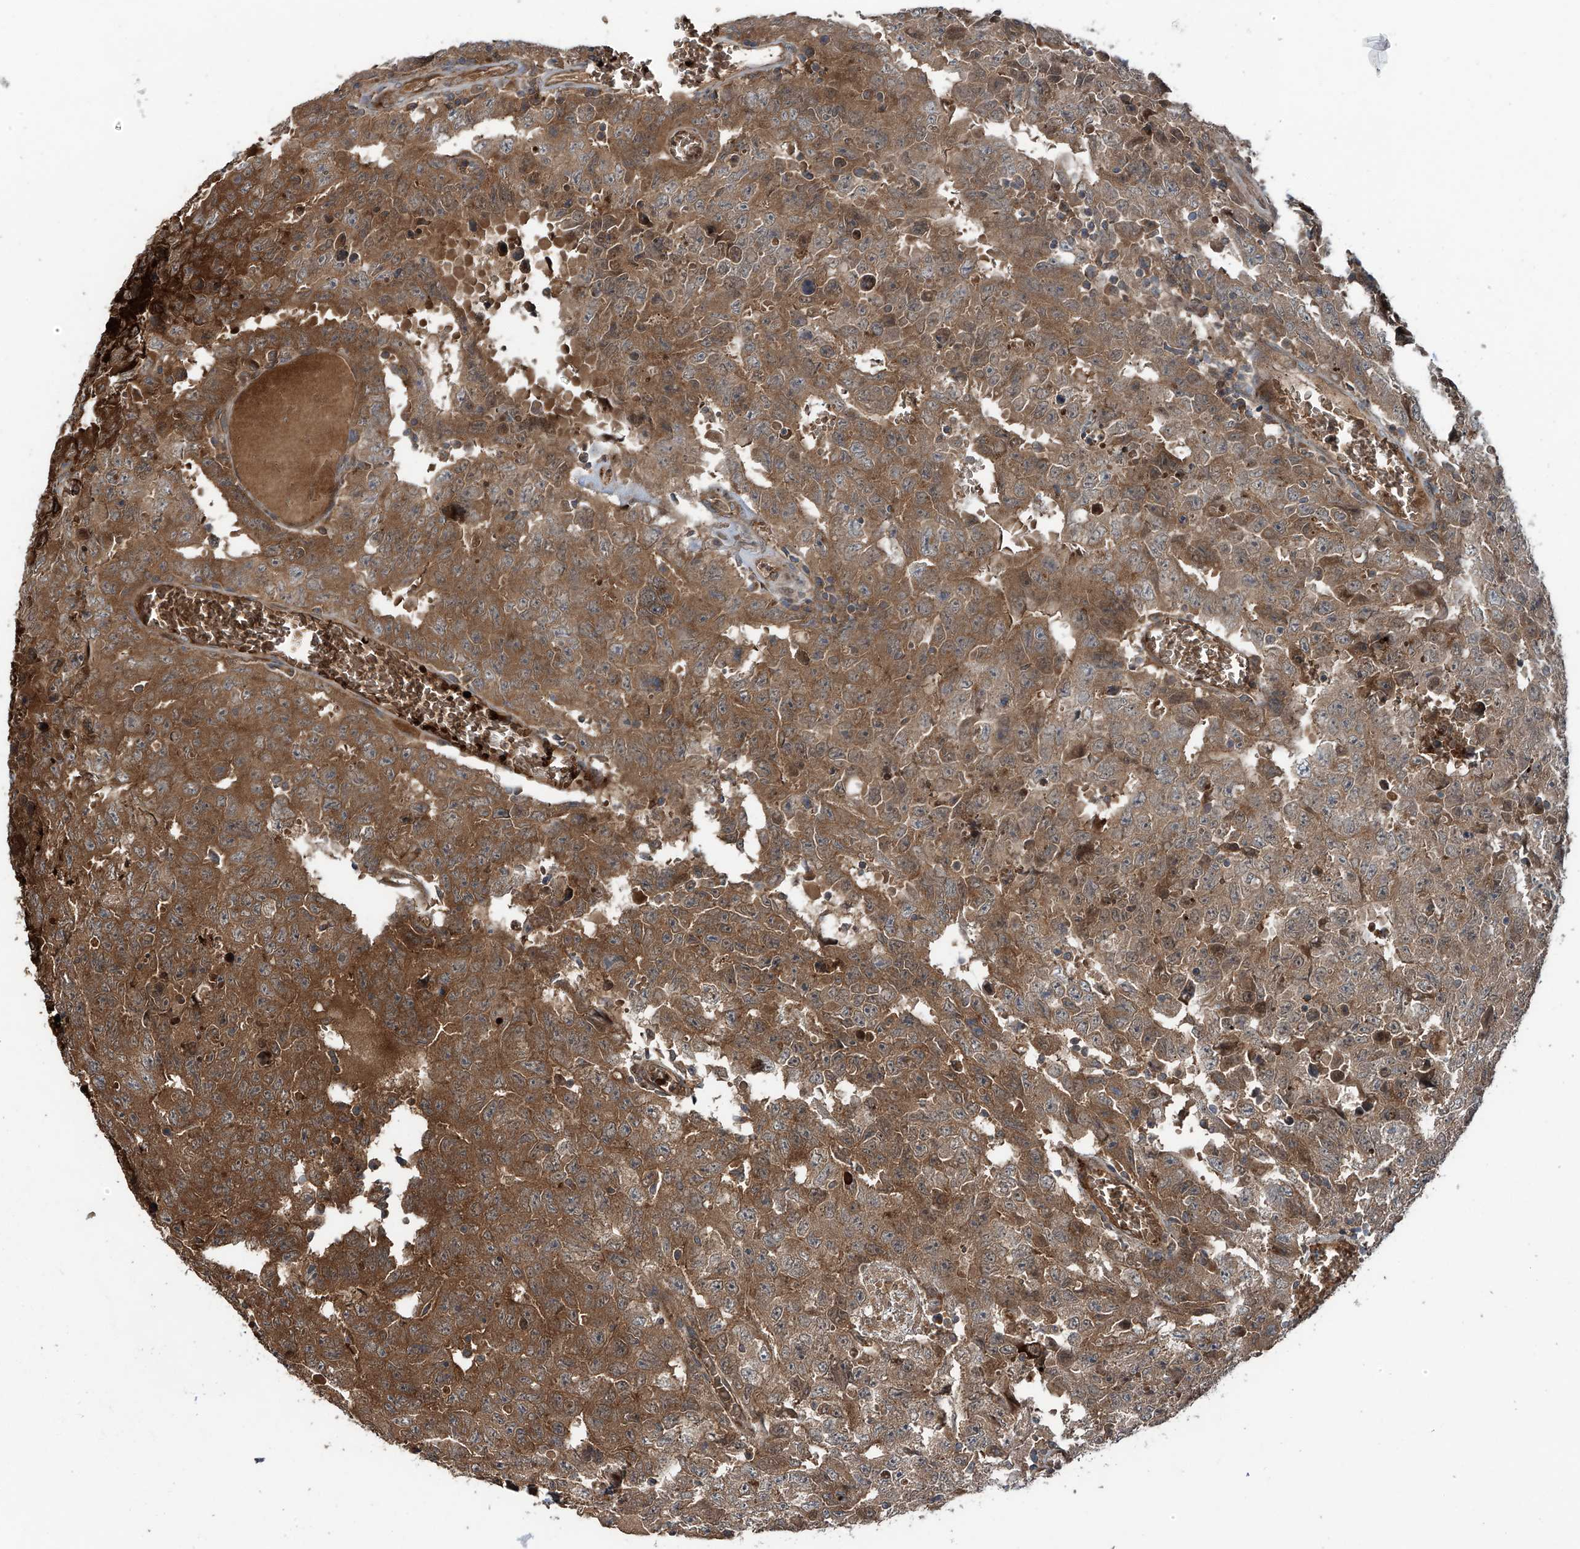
{"staining": {"intensity": "moderate", "quantity": ">75%", "location": "cytoplasmic/membranous"}, "tissue": "testis cancer", "cell_type": "Tumor cells", "image_type": "cancer", "snomed": [{"axis": "morphology", "description": "Carcinoma, Embryonal, NOS"}, {"axis": "topography", "description": "Testis"}], "caption": "Protein expression analysis of testis cancer shows moderate cytoplasmic/membranous expression in about >75% of tumor cells. (IHC, brightfield microscopy, high magnification).", "gene": "ZDHHC9", "patient": {"sex": "male", "age": 26}}